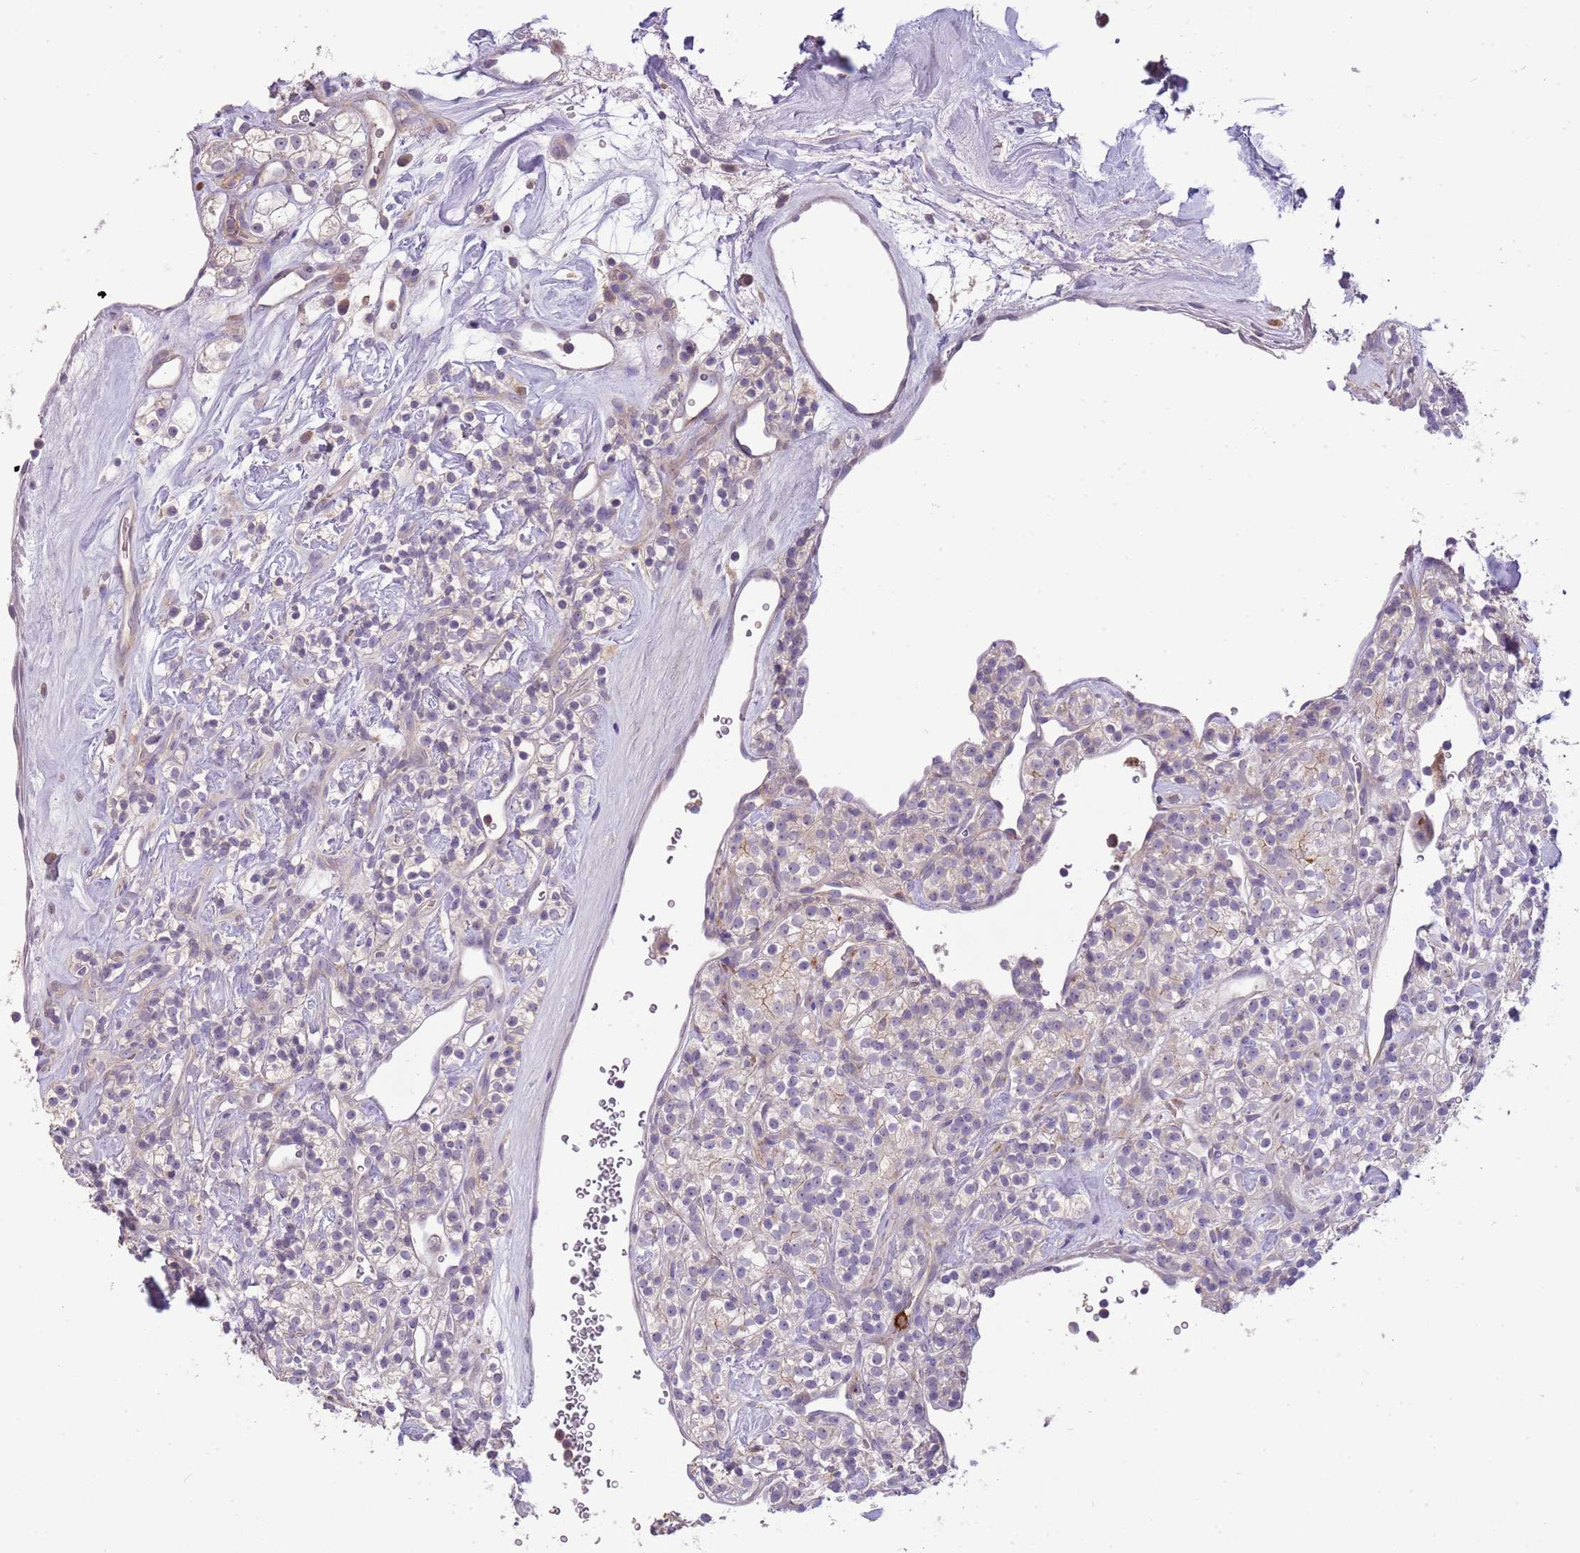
{"staining": {"intensity": "negative", "quantity": "none", "location": "none"}, "tissue": "renal cancer", "cell_type": "Tumor cells", "image_type": "cancer", "snomed": [{"axis": "morphology", "description": "Adenocarcinoma, NOS"}, {"axis": "topography", "description": "Kidney"}], "caption": "The micrograph reveals no significant positivity in tumor cells of renal adenocarcinoma.", "gene": "SCAMP5", "patient": {"sex": "male", "age": 77}}